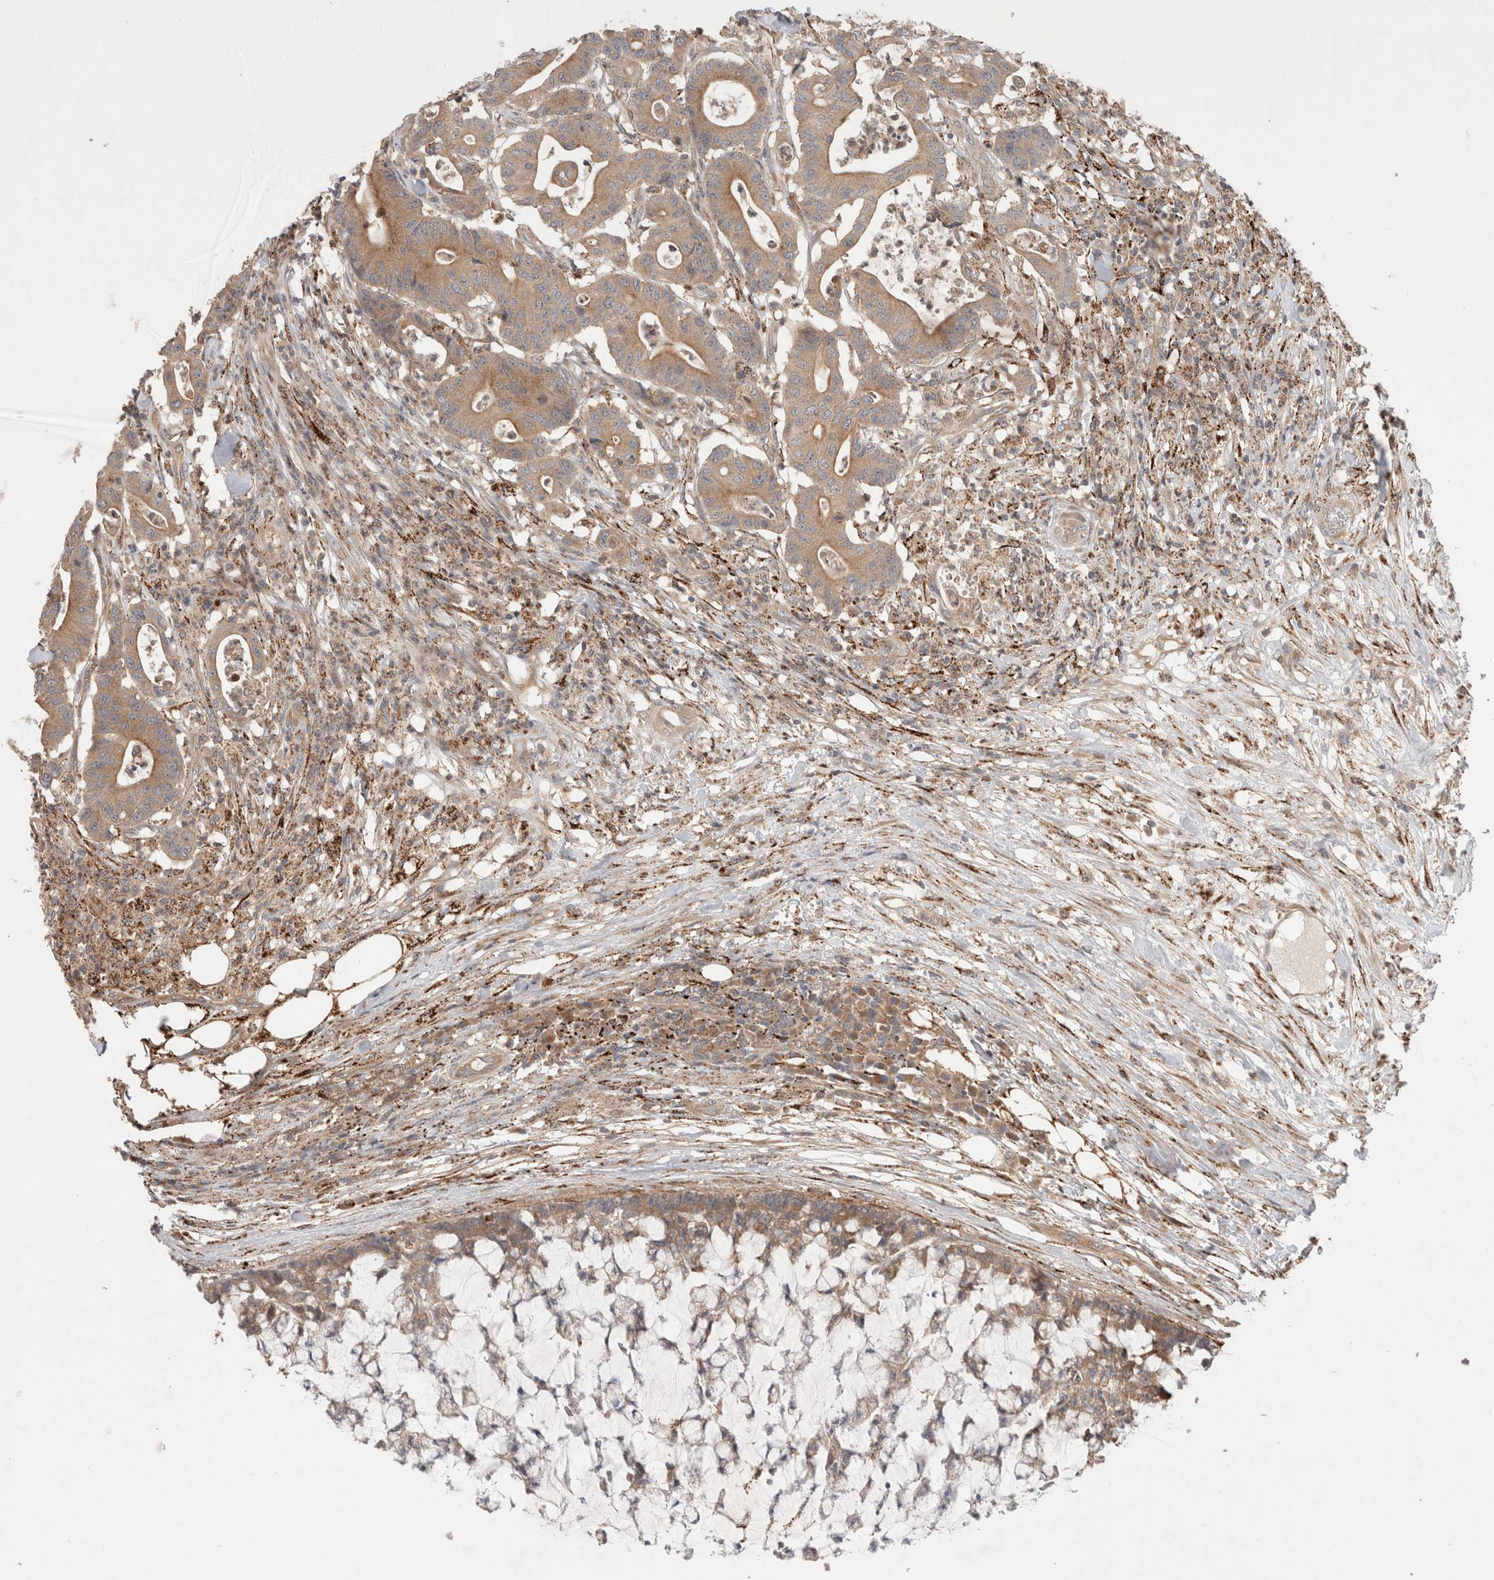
{"staining": {"intensity": "moderate", "quantity": ">75%", "location": "cytoplasmic/membranous"}, "tissue": "colorectal cancer", "cell_type": "Tumor cells", "image_type": "cancer", "snomed": [{"axis": "morphology", "description": "Adenocarcinoma, NOS"}, {"axis": "topography", "description": "Colon"}], "caption": "Brown immunohistochemical staining in human colorectal adenocarcinoma displays moderate cytoplasmic/membranous staining in about >75% of tumor cells.", "gene": "HROB", "patient": {"sex": "female", "age": 84}}